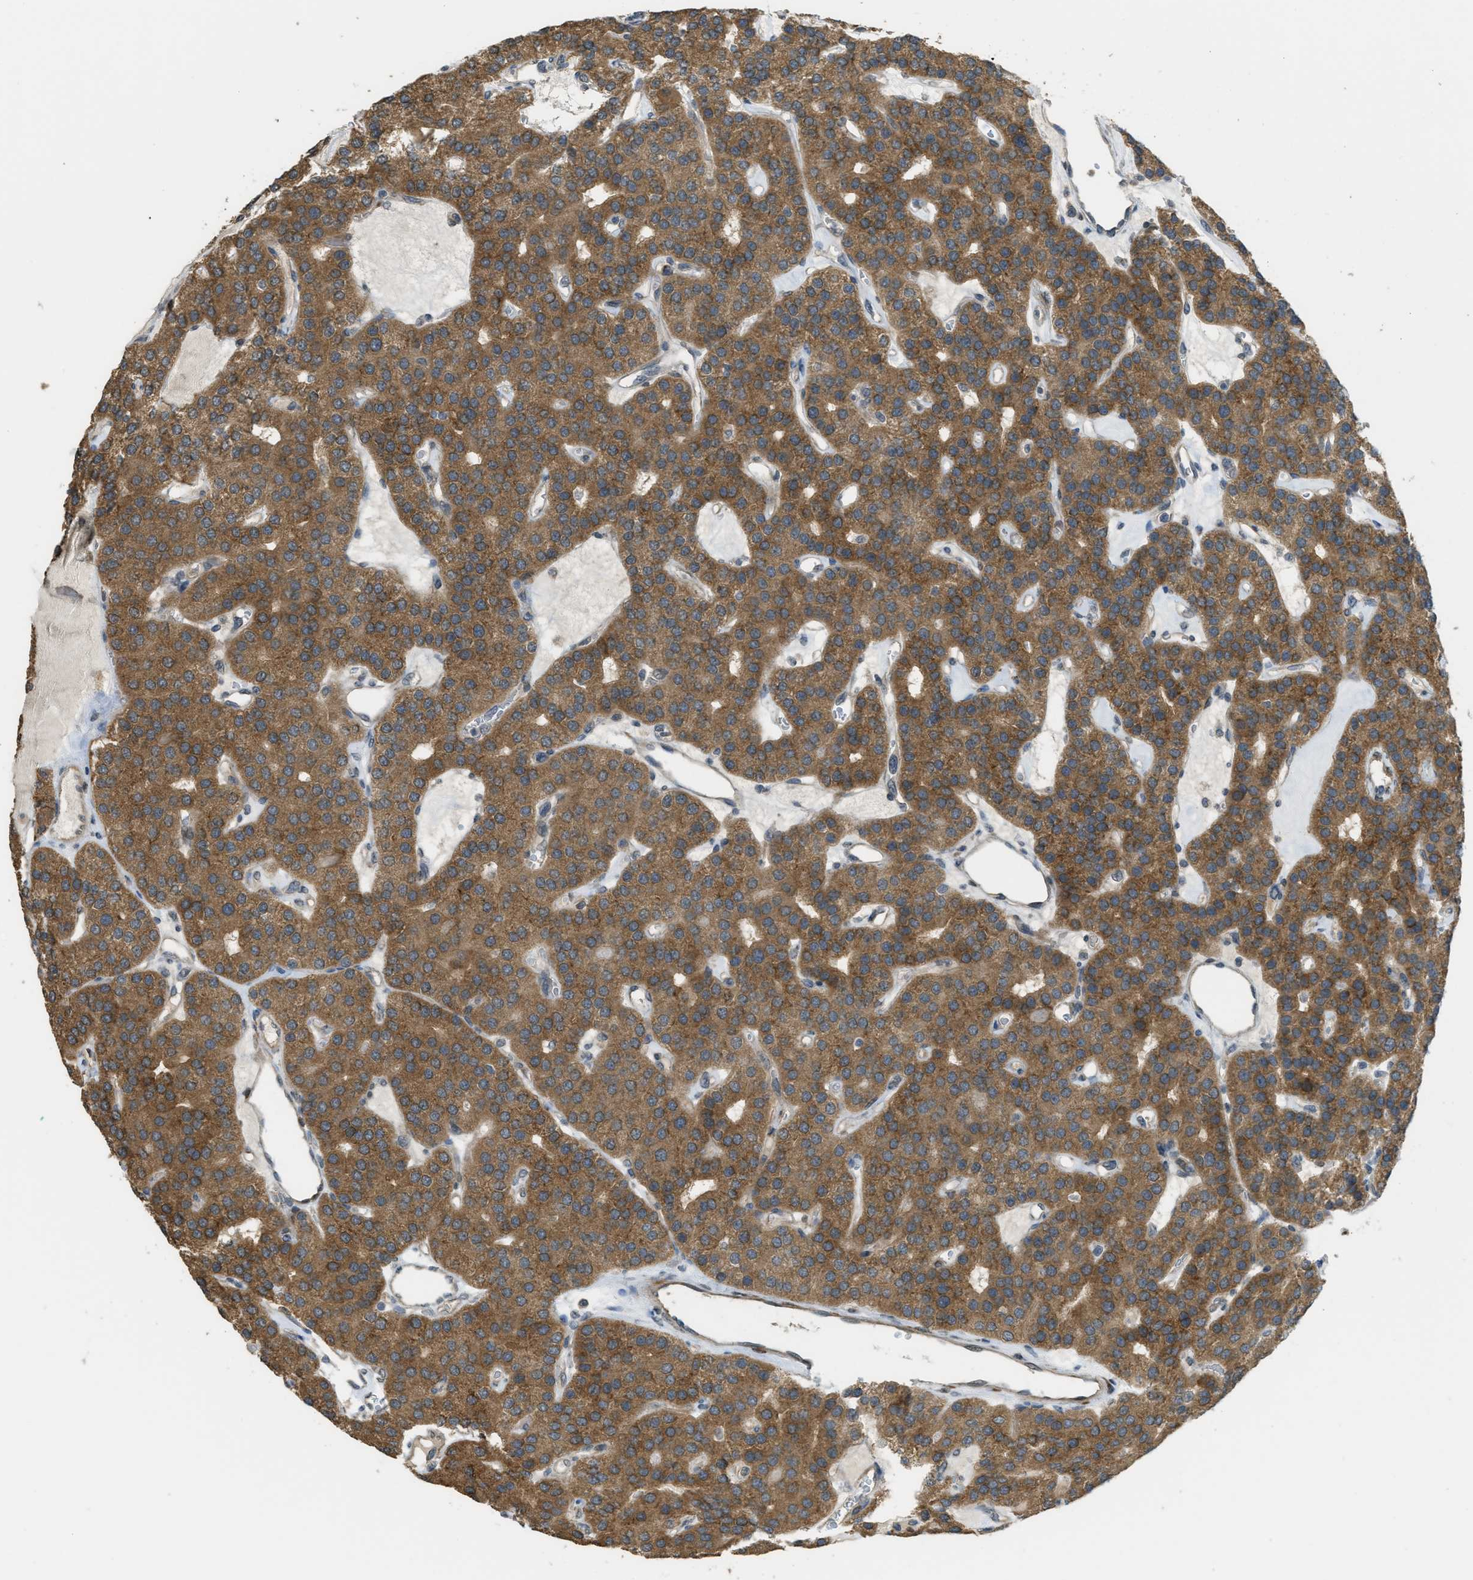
{"staining": {"intensity": "moderate", "quantity": ">75%", "location": "cytoplasmic/membranous"}, "tissue": "parathyroid gland", "cell_type": "Glandular cells", "image_type": "normal", "snomed": [{"axis": "morphology", "description": "Normal tissue, NOS"}, {"axis": "morphology", "description": "Adenoma, NOS"}, {"axis": "topography", "description": "Parathyroid gland"}], "caption": "DAB (3,3'-diaminobenzidine) immunohistochemical staining of benign parathyroid gland demonstrates moderate cytoplasmic/membranous protein positivity in about >75% of glandular cells.", "gene": "IGF2BP2", "patient": {"sex": "female", "age": 86}}